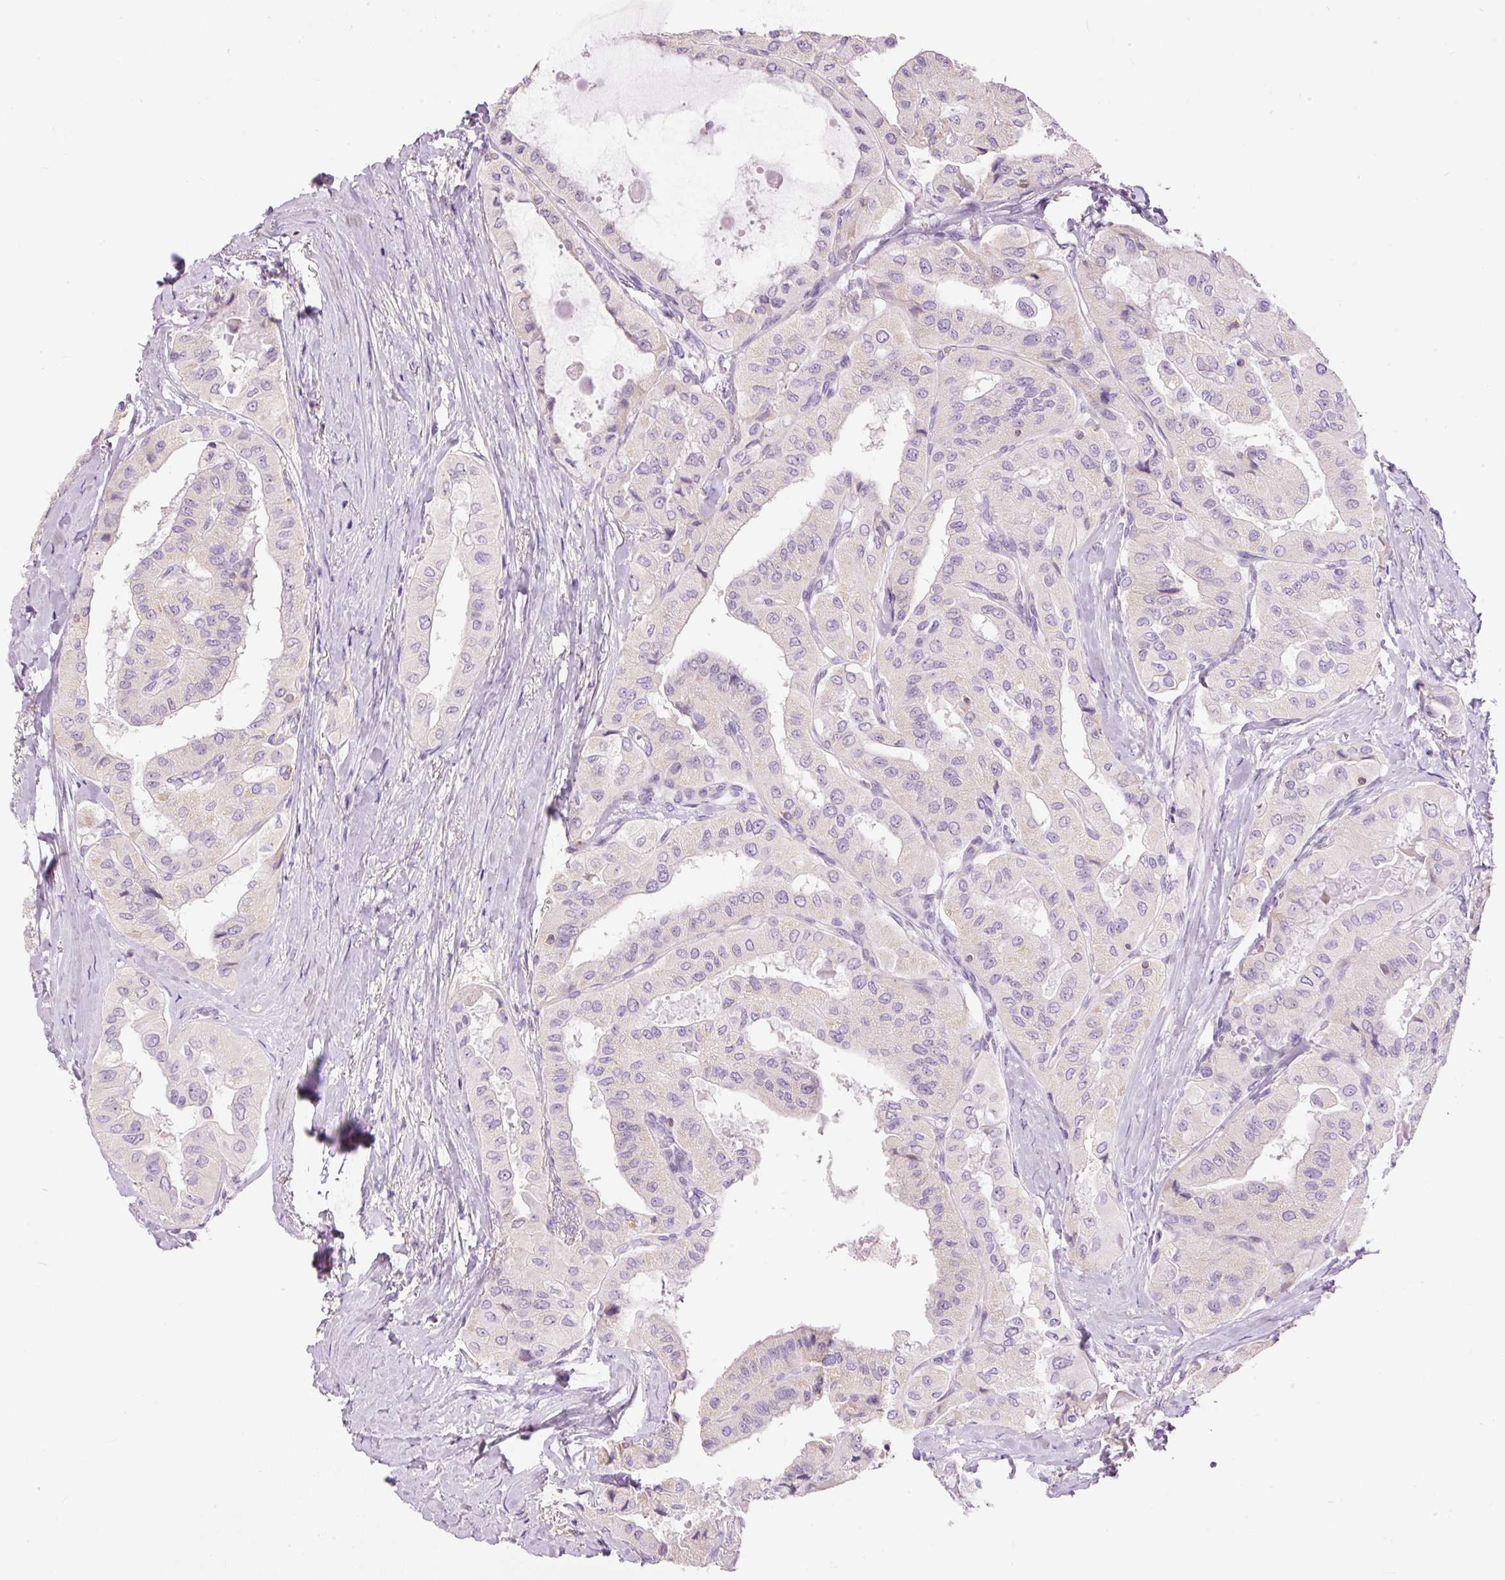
{"staining": {"intensity": "negative", "quantity": "none", "location": "none"}, "tissue": "thyroid cancer", "cell_type": "Tumor cells", "image_type": "cancer", "snomed": [{"axis": "morphology", "description": "Normal tissue, NOS"}, {"axis": "morphology", "description": "Papillary adenocarcinoma, NOS"}, {"axis": "topography", "description": "Thyroid gland"}], "caption": "This is an immunohistochemistry histopathology image of human thyroid cancer. There is no positivity in tumor cells.", "gene": "DOK6", "patient": {"sex": "female", "age": 59}}